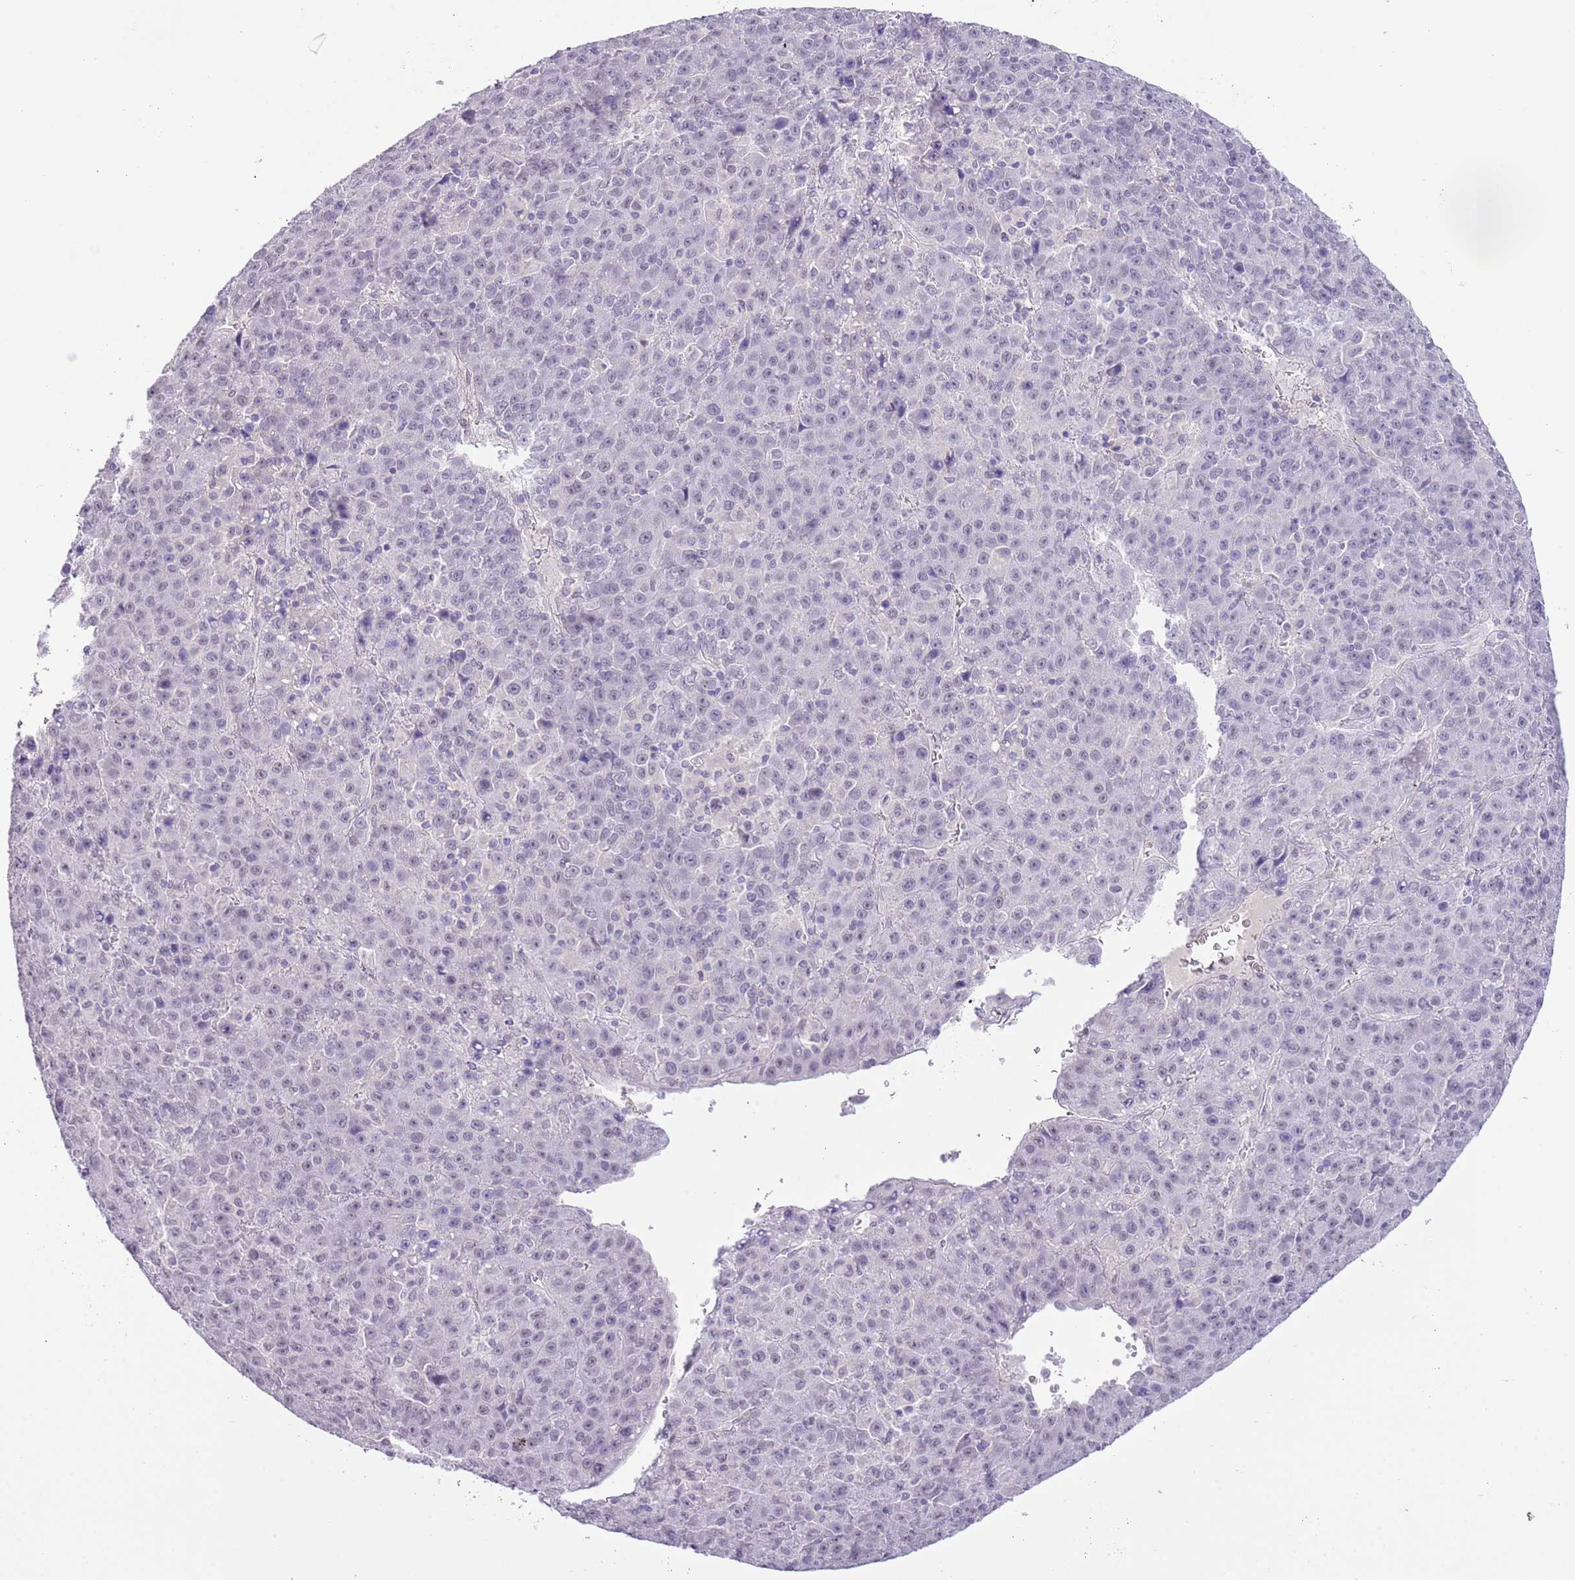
{"staining": {"intensity": "negative", "quantity": "none", "location": "none"}, "tissue": "liver cancer", "cell_type": "Tumor cells", "image_type": "cancer", "snomed": [{"axis": "morphology", "description": "Carcinoma, Hepatocellular, NOS"}, {"axis": "topography", "description": "Liver"}], "caption": "The image displays no staining of tumor cells in liver cancer.", "gene": "MIDN", "patient": {"sex": "female", "age": 53}}